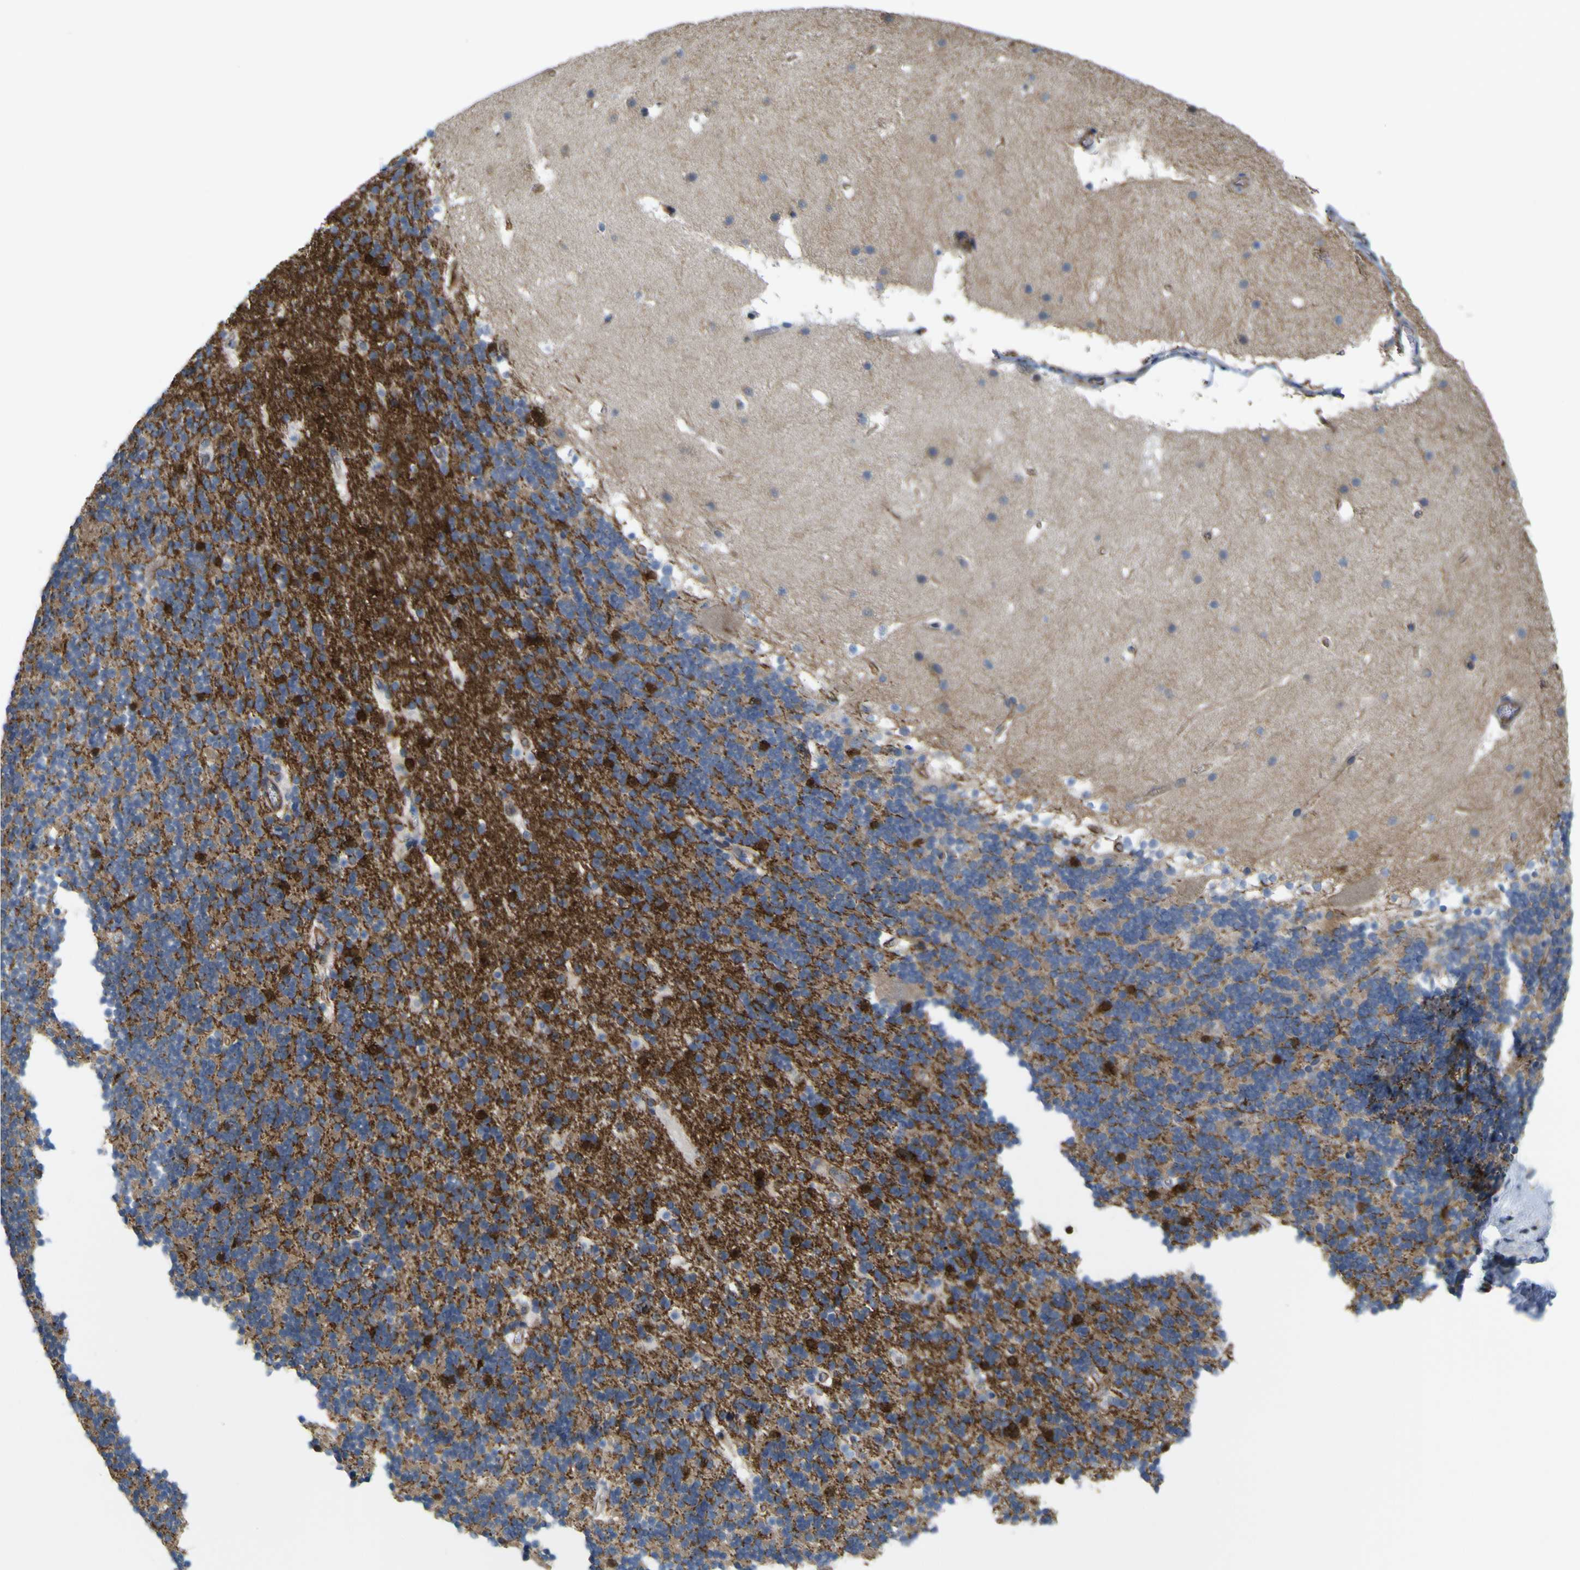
{"staining": {"intensity": "strong", "quantity": "<25%", "location": "cytoplasmic/membranous,nuclear"}, "tissue": "cerebellum", "cell_type": "Cells in granular layer", "image_type": "normal", "snomed": [{"axis": "morphology", "description": "Normal tissue, NOS"}, {"axis": "topography", "description": "Cerebellum"}], "caption": "Immunohistochemical staining of unremarkable human cerebellum reveals medium levels of strong cytoplasmic/membranous,nuclear expression in approximately <25% of cells in granular layer.", "gene": "JPH1", "patient": {"sex": "male", "age": 45}}